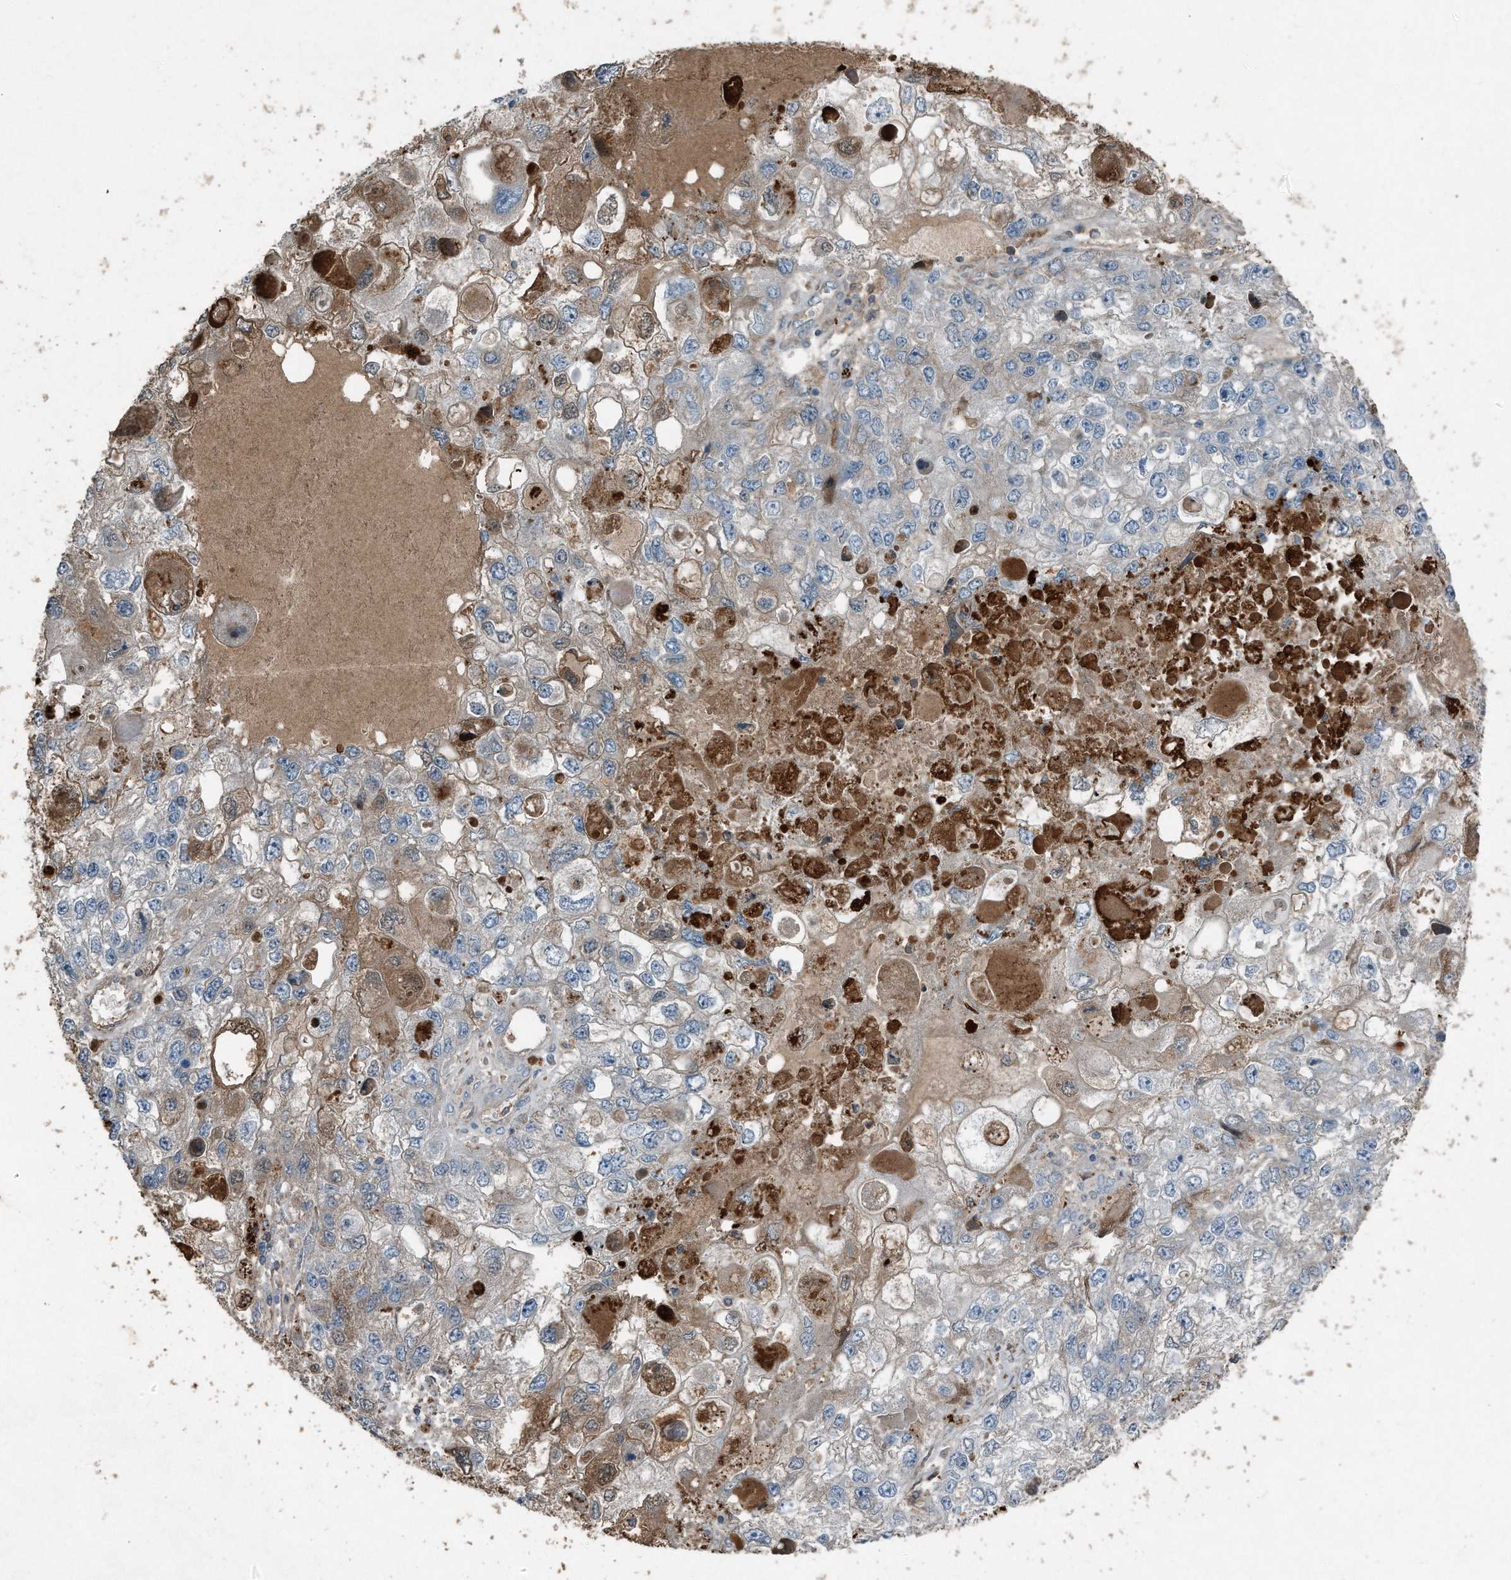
{"staining": {"intensity": "moderate", "quantity": "<25%", "location": "cytoplasmic/membranous"}, "tissue": "endometrial cancer", "cell_type": "Tumor cells", "image_type": "cancer", "snomed": [{"axis": "morphology", "description": "Adenocarcinoma, NOS"}, {"axis": "topography", "description": "Endometrium"}], "caption": "Tumor cells display low levels of moderate cytoplasmic/membranous expression in about <25% of cells in endometrial cancer (adenocarcinoma).", "gene": "C9", "patient": {"sex": "female", "age": 49}}